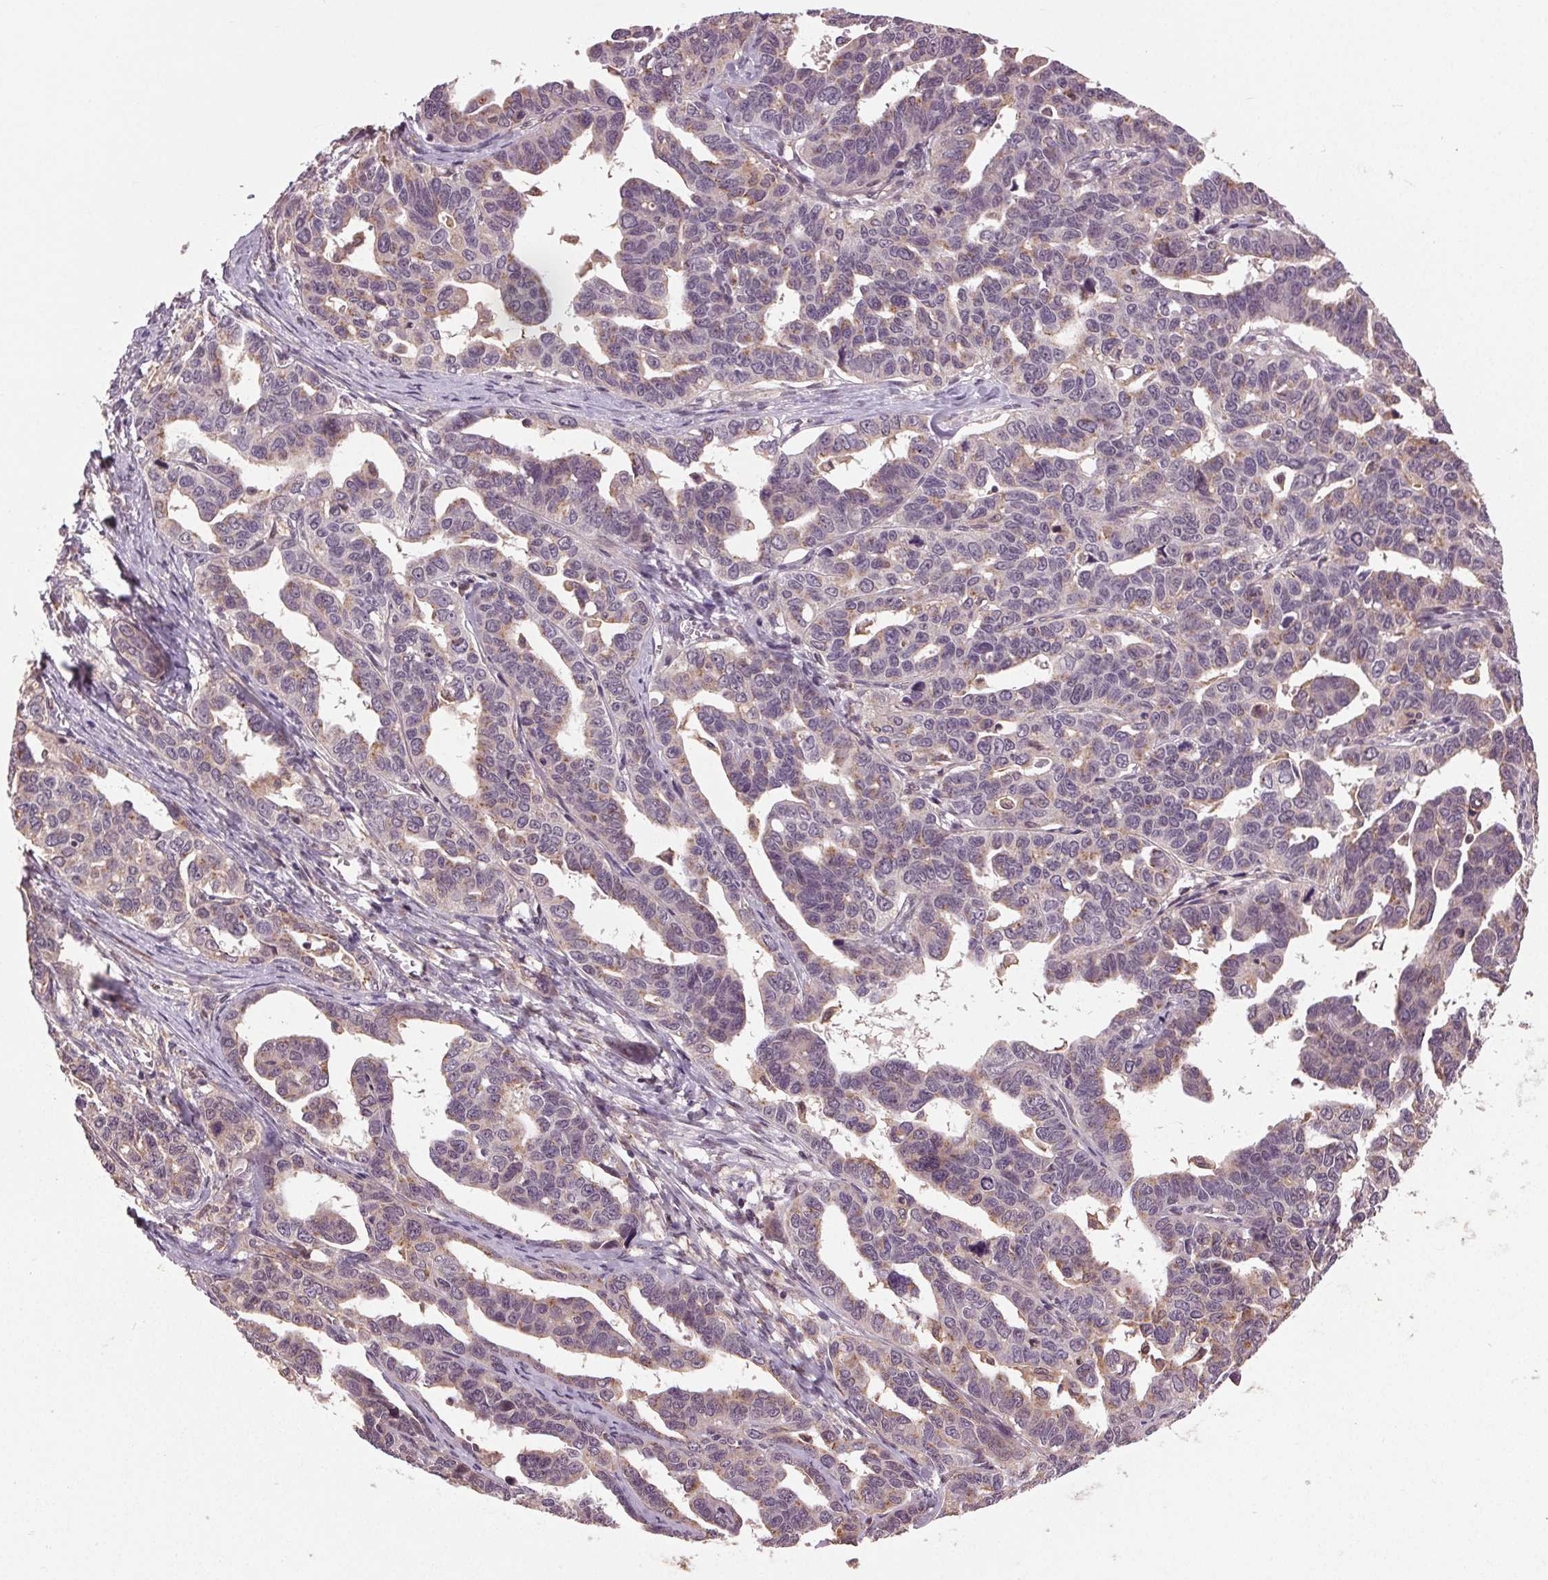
{"staining": {"intensity": "weak", "quantity": "25%-75%", "location": "cytoplasmic/membranous"}, "tissue": "ovarian cancer", "cell_type": "Tumor cells", "image_type": "cancer", "snomed": [{"axis": "morphology", "description": "Cystadenocarcinoma, serous, NOS"}, {"axis": "topography", "description": "Ovary"}], "caption": "Brown immunohistochemical staining in human serous cystadenocarcinoma (ovarian) displays weak cytoplasmic/membranous positivity in approximately 25%-75% of tumor cells. The protein of interest is shown in brown color, while the nuclei are stained blue.", "gene": "BSDC1", "patient": {"sex": "female", "age": 69}}